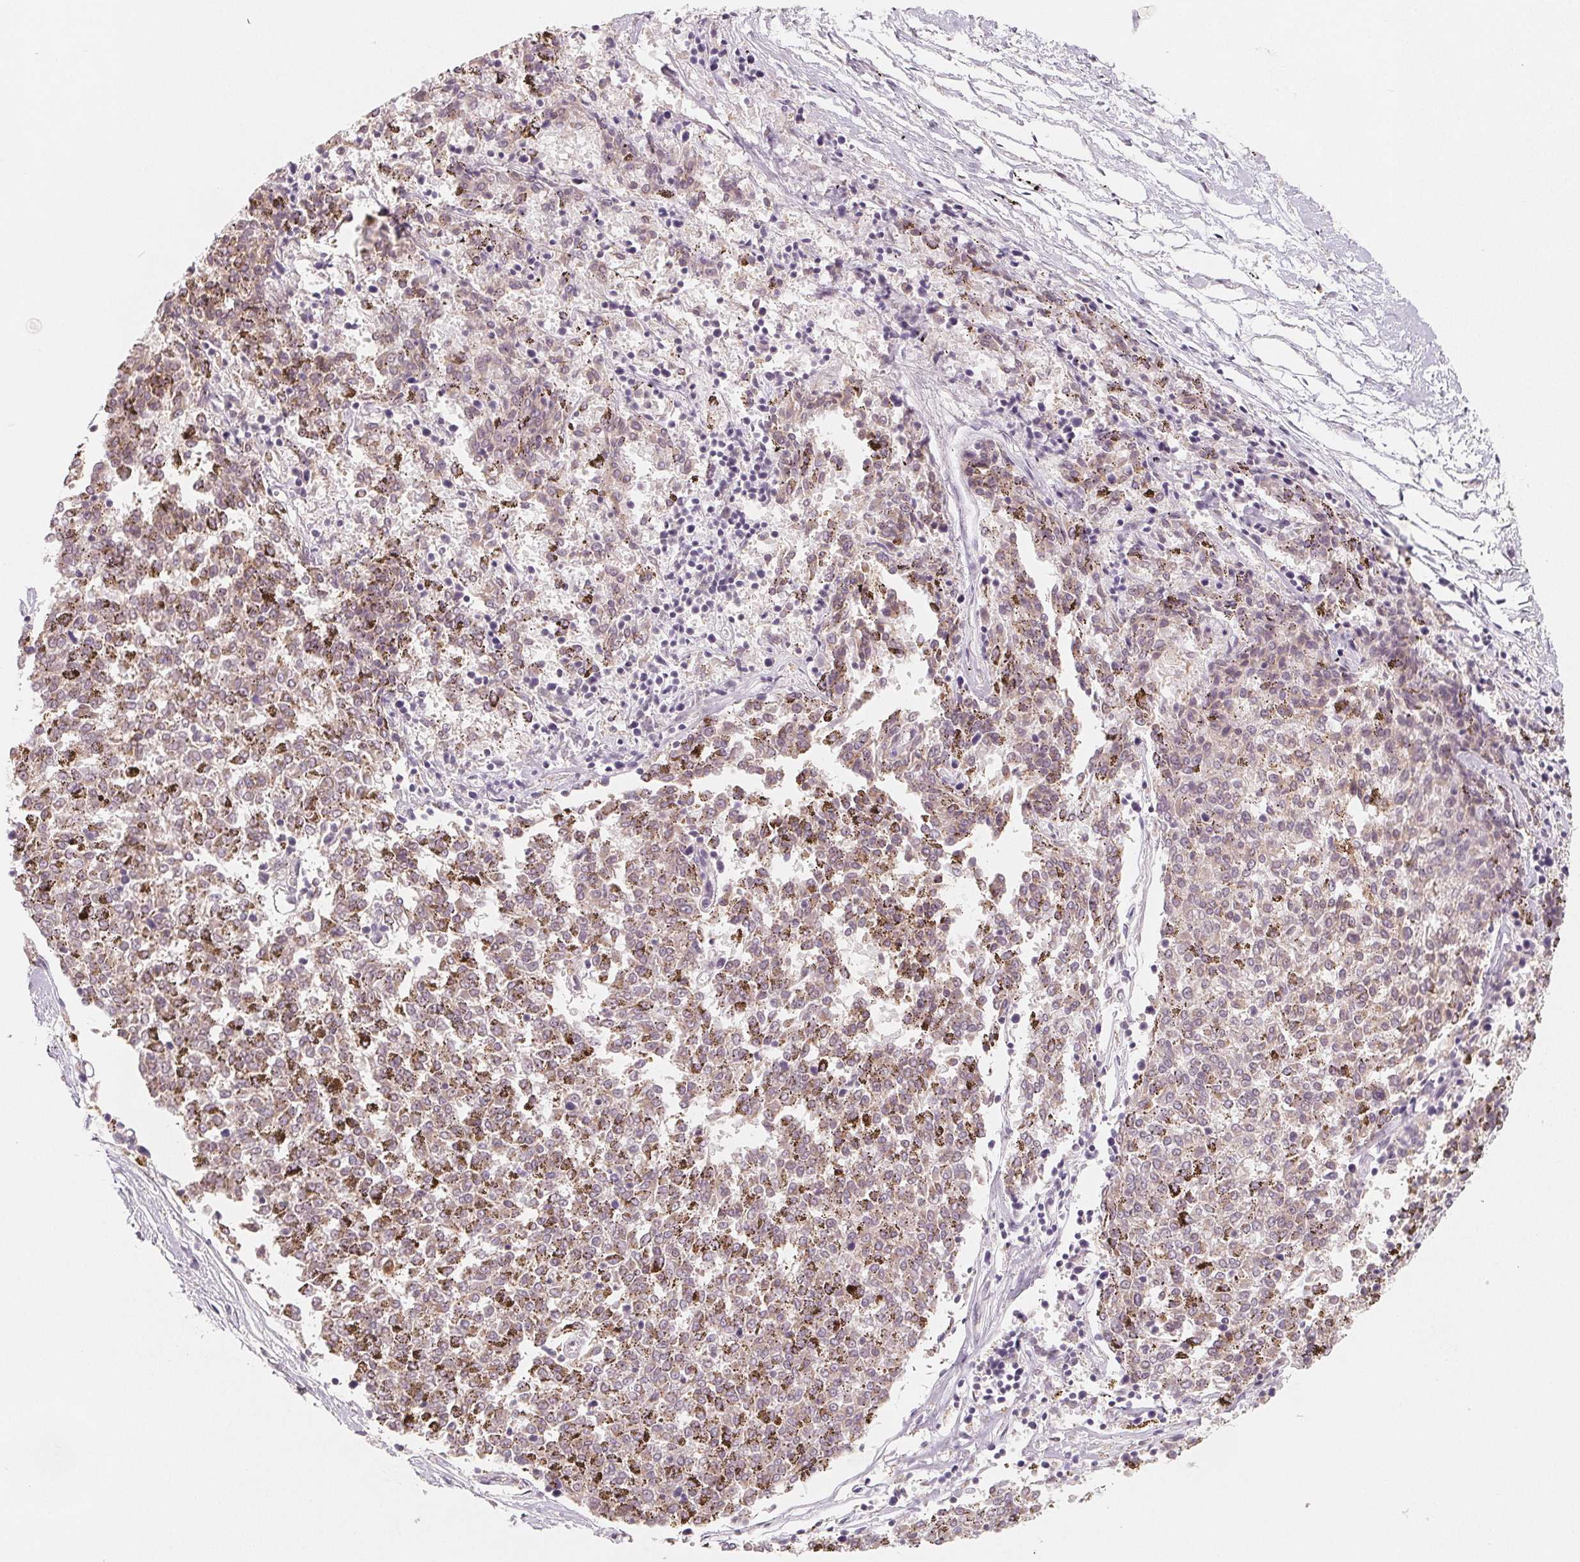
{"staining": {"intensity": "weak", "quantity": "25%-75%", "location": "cytoplasmic/membranous"}, "tissue": "melanoma", "cell_type": "Tumor cells", "image_type": "cancer", "snomed": [{"axis": "morphology", "description": "Malignant melanoma, NOS"}, {"axis": "topography", "description": "Skin"}], "caption": "Immunohistochemical staining of human malignant melanoma demonstrates low levels of weak cytoplasmic/membranous staining in about 25%-75% of tumor cells. Immunohistochemistry (ihc) stains the protein in brown and the nuclei are stained blue.", "gene": "TMSB15B", "patient": {"sex": "female", "age": 72}}